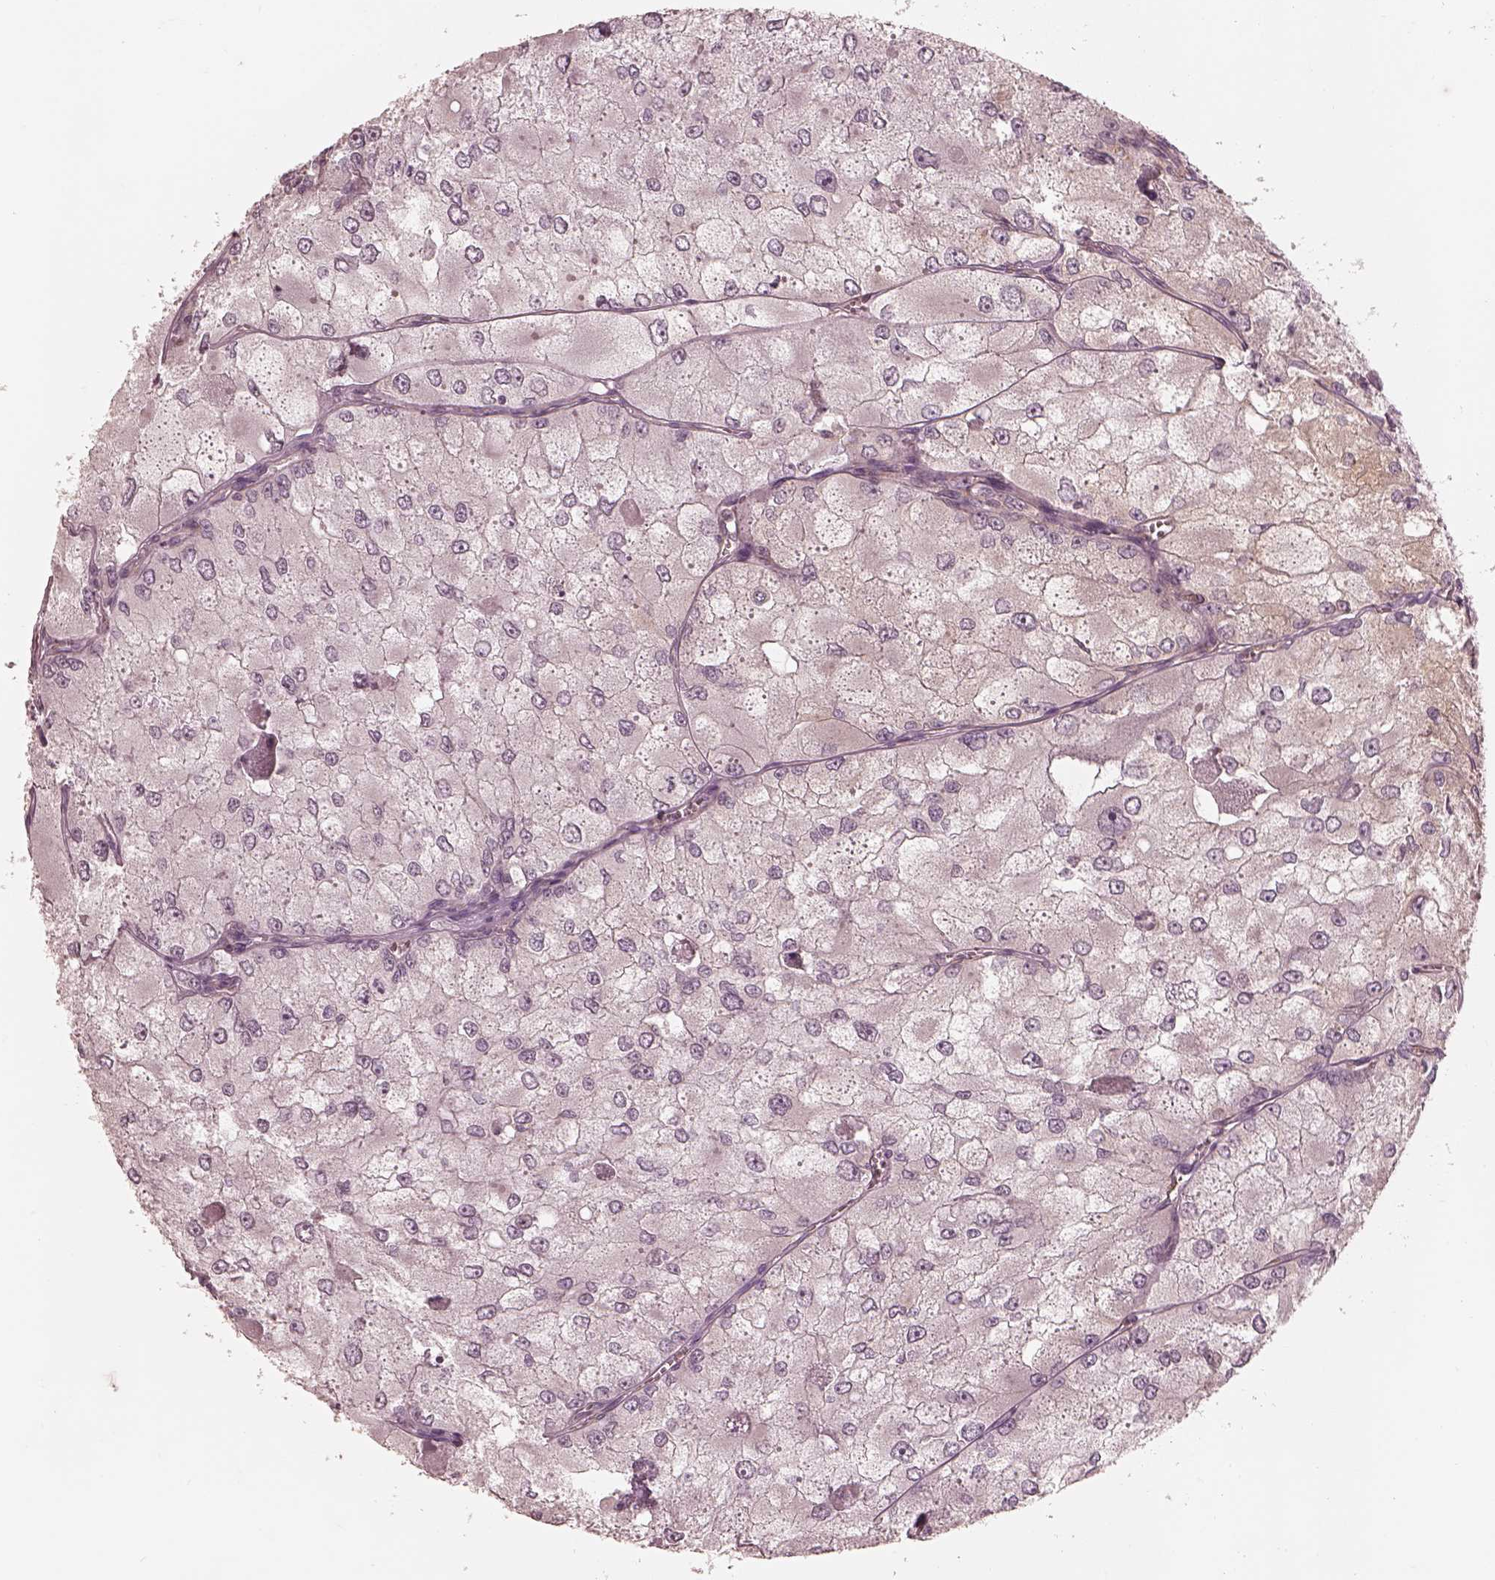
{"staining": {"intensity": "weak", "quantity": "<25%", "location": "cytoplasmic/membranous"}, "tissue": "renal cancer", "cell_type": "Tumor cells", "image_type": "cancer", "snomed": [{"axis": "morphology", "description": "Adenocarcinoma, NOS"}, {"axis": "topography", "description": "Kidney"}], "caption": "A micrograph of adenocarcinoma (renal) stained for a protein reveals no brown staining in tumor cells.", "gene": "PRKACG", "patient": {"sex": "female", "age": 70}}